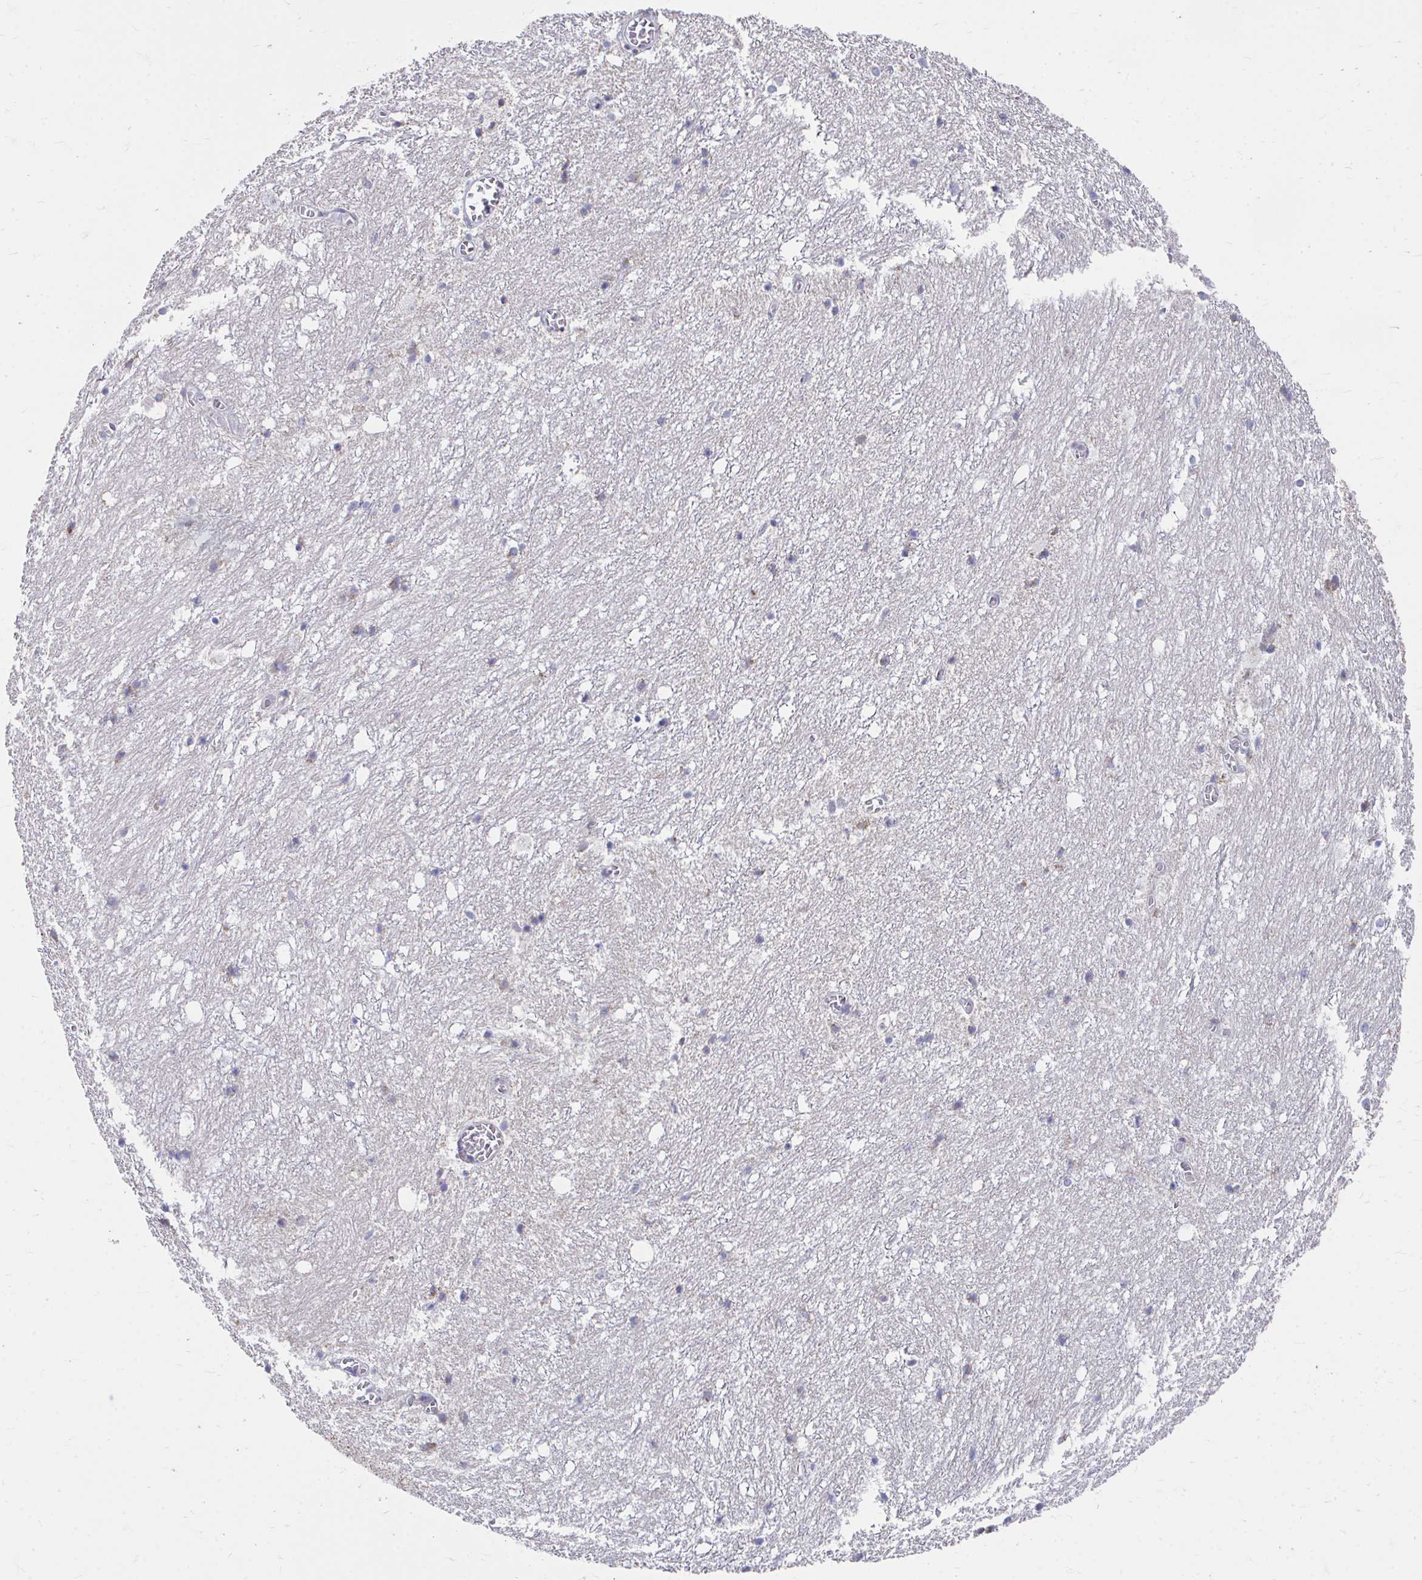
{"staining": {"intensity": "negative", "quantity": "none", "location": "none"}, "tissue": "hippocampus", "cell_type": "Glial cells", "image_type": "normal", "snomed": [{"axis": "morphology", "description": "Normal tissue, NOS"}, {"axis": "topography", "description": "Hippocampus"}], "caption": "High power microscopy micrograph of an IHC photomicrograph of normal hippocampus, revealing no significant expression in glial cells.", "gene": "PEX3", "patient": {"sex": "female", "age": 52}}